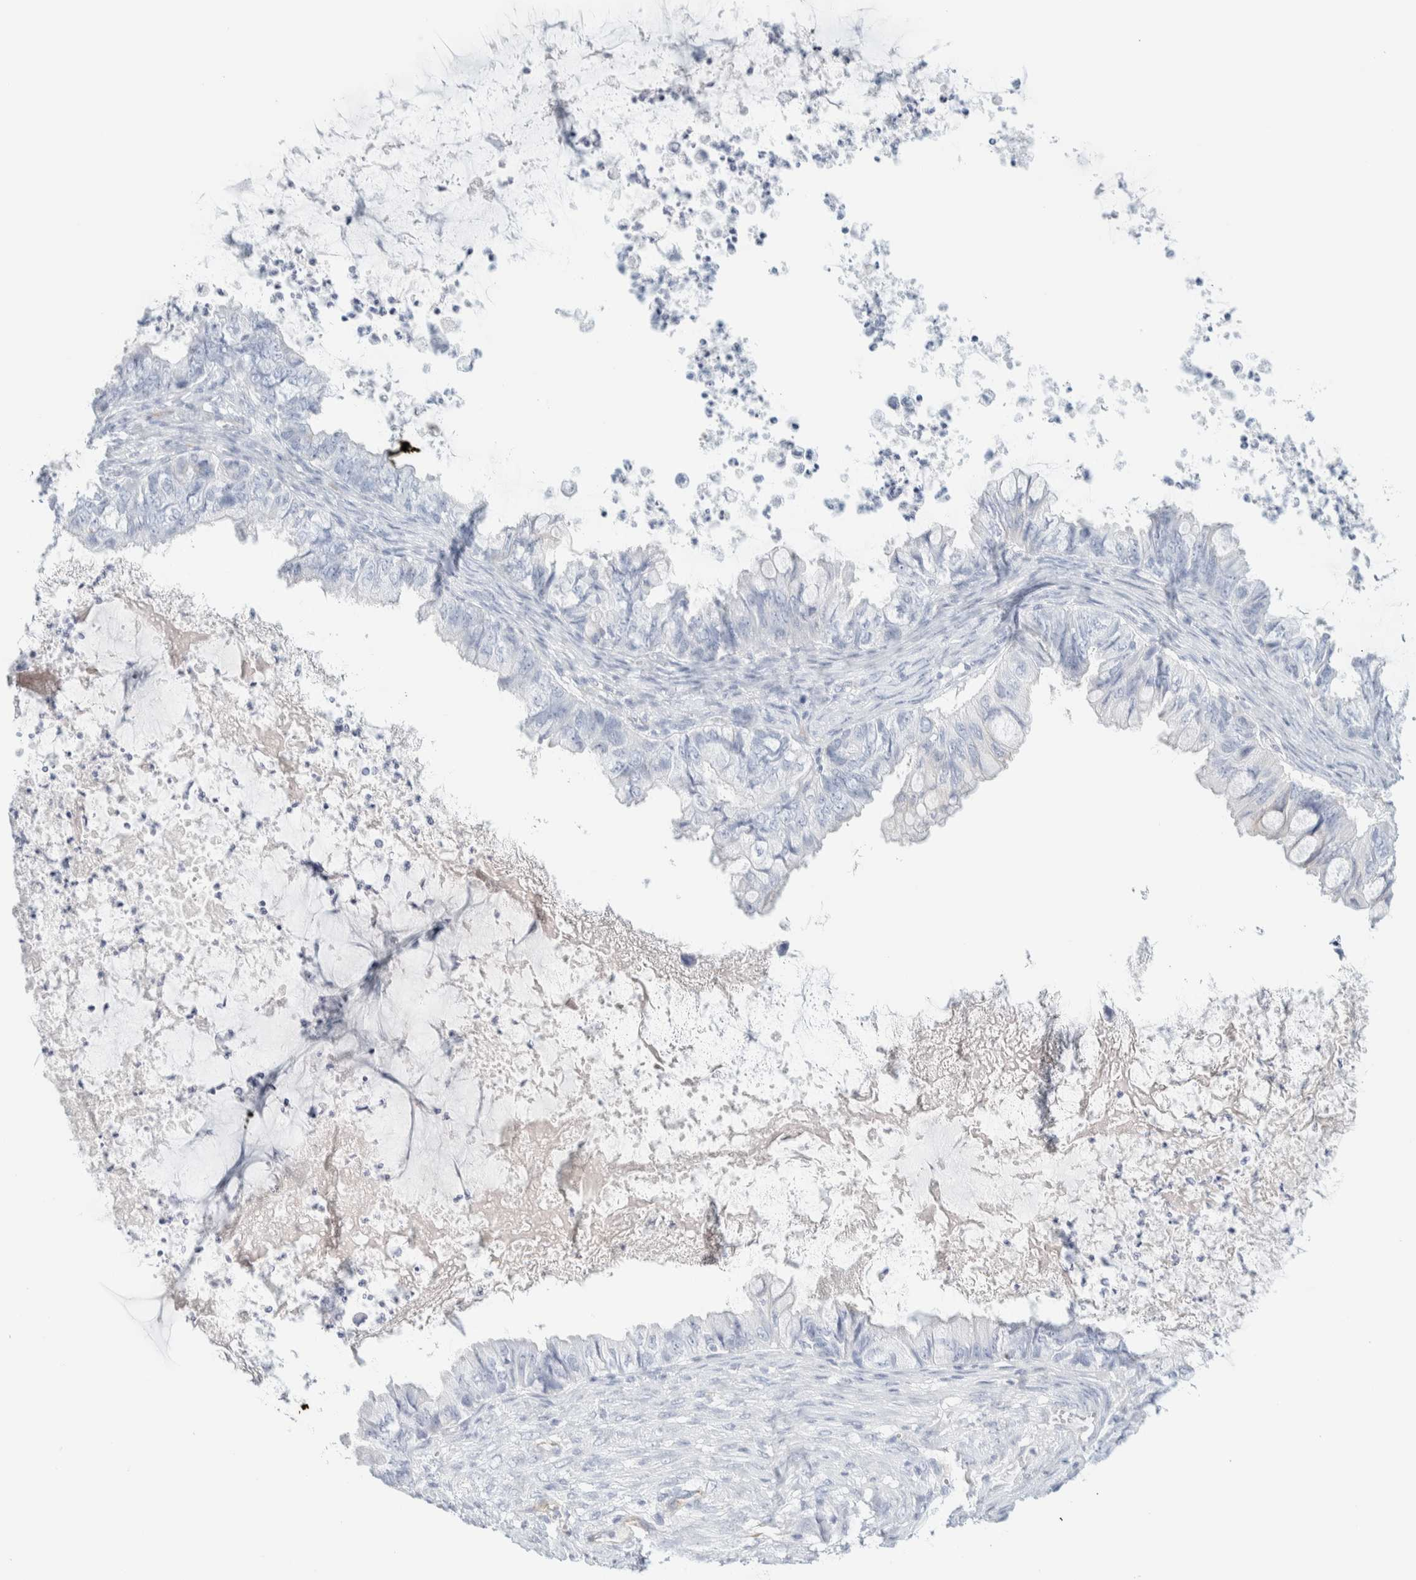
{"staining": {"intensity": "negative", "quantity": "none", "location": "none"}, "tissue": "ovarian cancer", "cell_type": "Tumor cells", "image_type": "cancer", "snomed": [{"axis": "morphology", "description": "Cystadenocarcinoma, mucinous, NOS"}, {"axis": "topography", "description": "Ovary"}], "caption": "DAB (3,3'-diaminobenzidine) immunohistochemical staining of human ovarian cancer demonstrates no significant staining in tumor cells.", "gene": "ATCAY", "patient": {"sex": "female", "age": 80}}